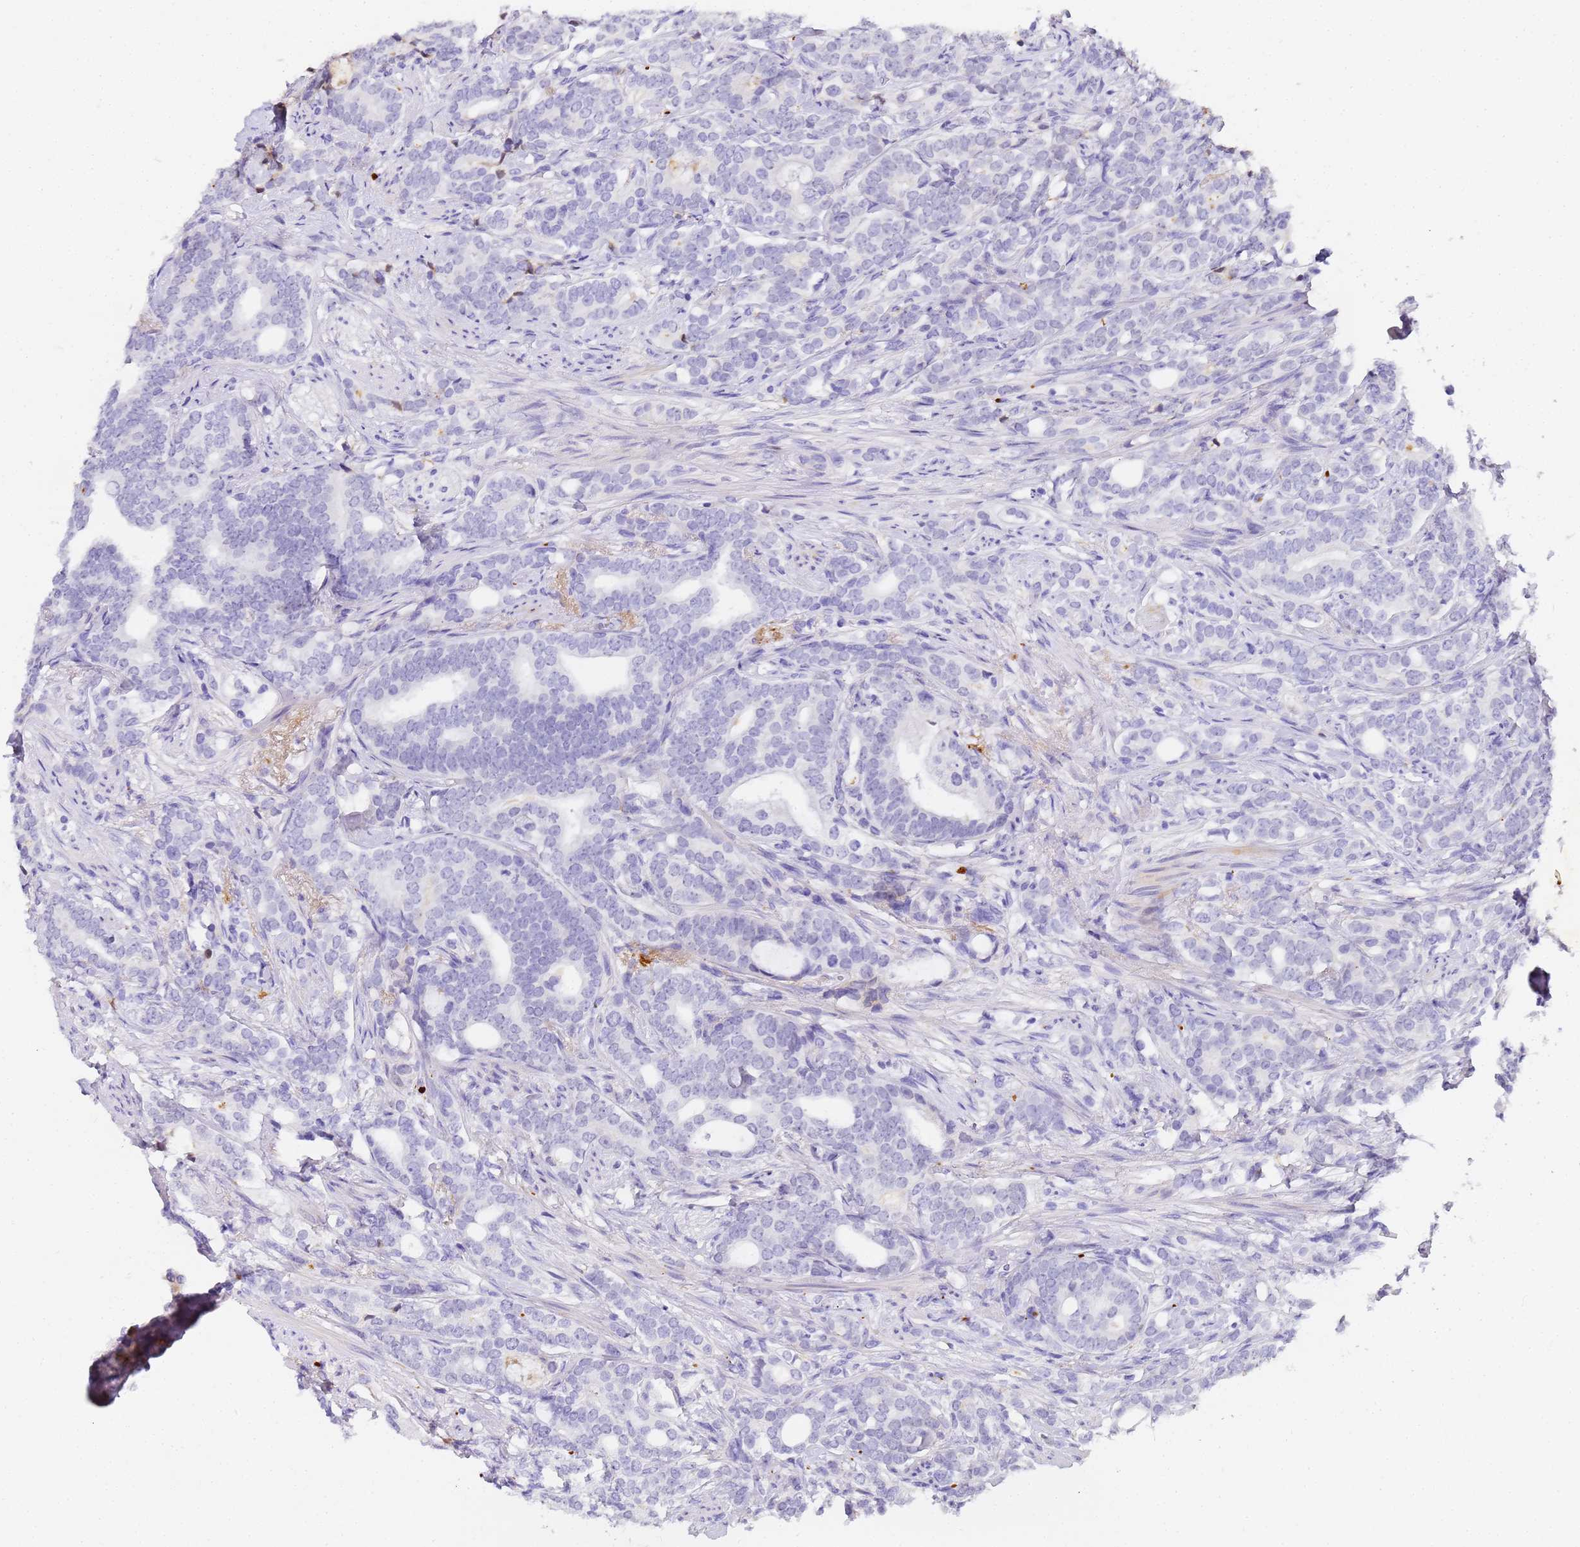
{"staining": {"intensity": "negative", "quantity": "none", "location": "none"}, "tissue": "prostate cancer", "cell_type": "Tumor cells", "image_type": "cancer", "snomed": [{"axis": "morphology", "description": "Adenocarcinoma, Low grade"}, {"axis": "topography", "description": "Prostate"}], "caption": "The immunohistochemistry (IHC) histopathology image has no significant expression in tumor cells of prostate cancer tissue.", "gene": "CFHR2", "patient": {"sex": "male", "age": 71}}